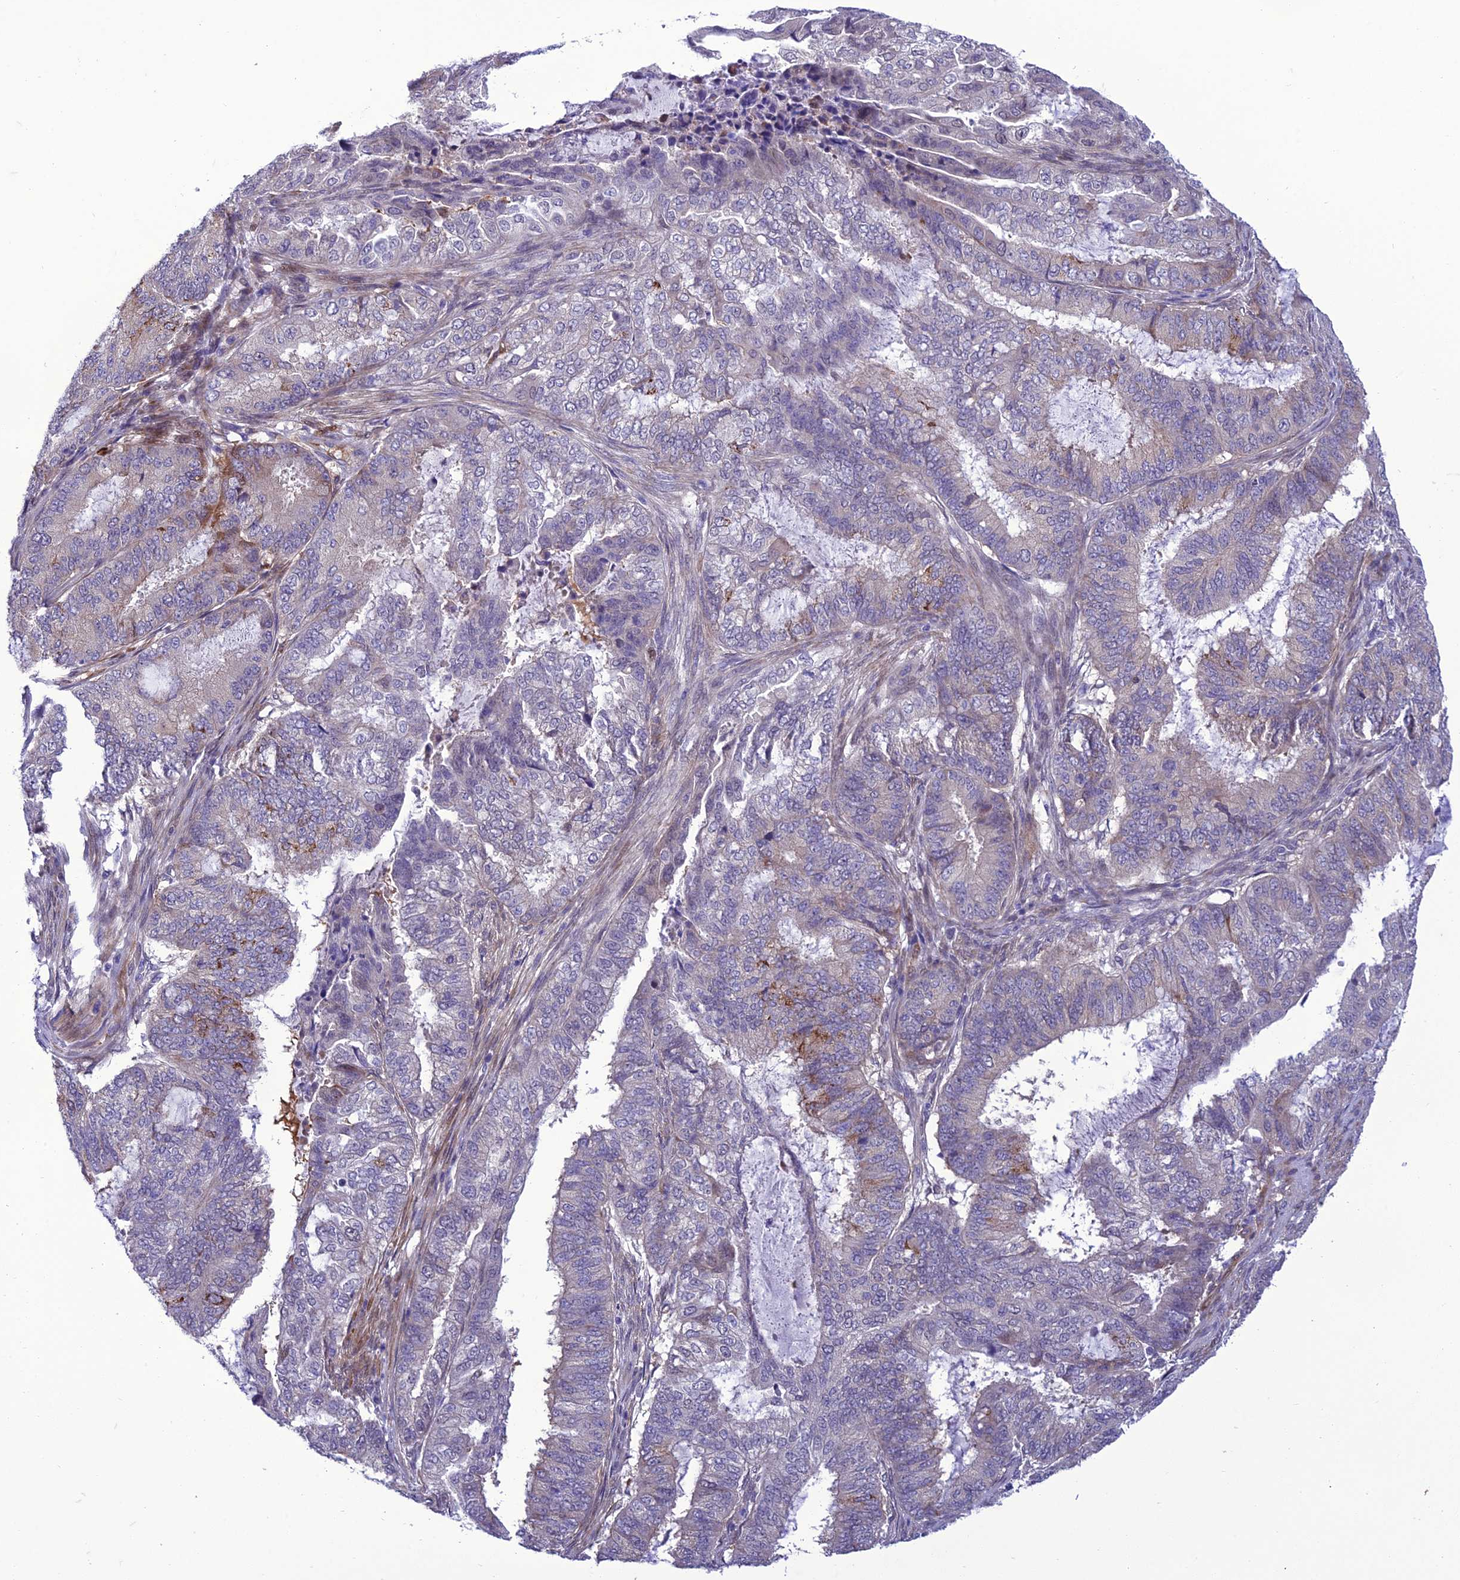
{"staining": {"intensity": "moderate", "quantity": "<25%", "location": "cytoplasmic/membranous"}, "tissue": "endometrial cancer", "cell_type": "Tumor cells", "image_type": "cancer", "snomed": [{"axis": "morphology", "description": "Adenocarcinoma, NOS"}, {"axis": "topography", "description": "Endometrium"}], "caption": "Endometrial cancer (adenocarcinoma) was stained to show a protein in brown. There is low levels of moderate cytoplasmic/membranous expression in about <25% of tumor cells.", "gene": "GAB4", "patient": {"sex": "female", "age": 51}}